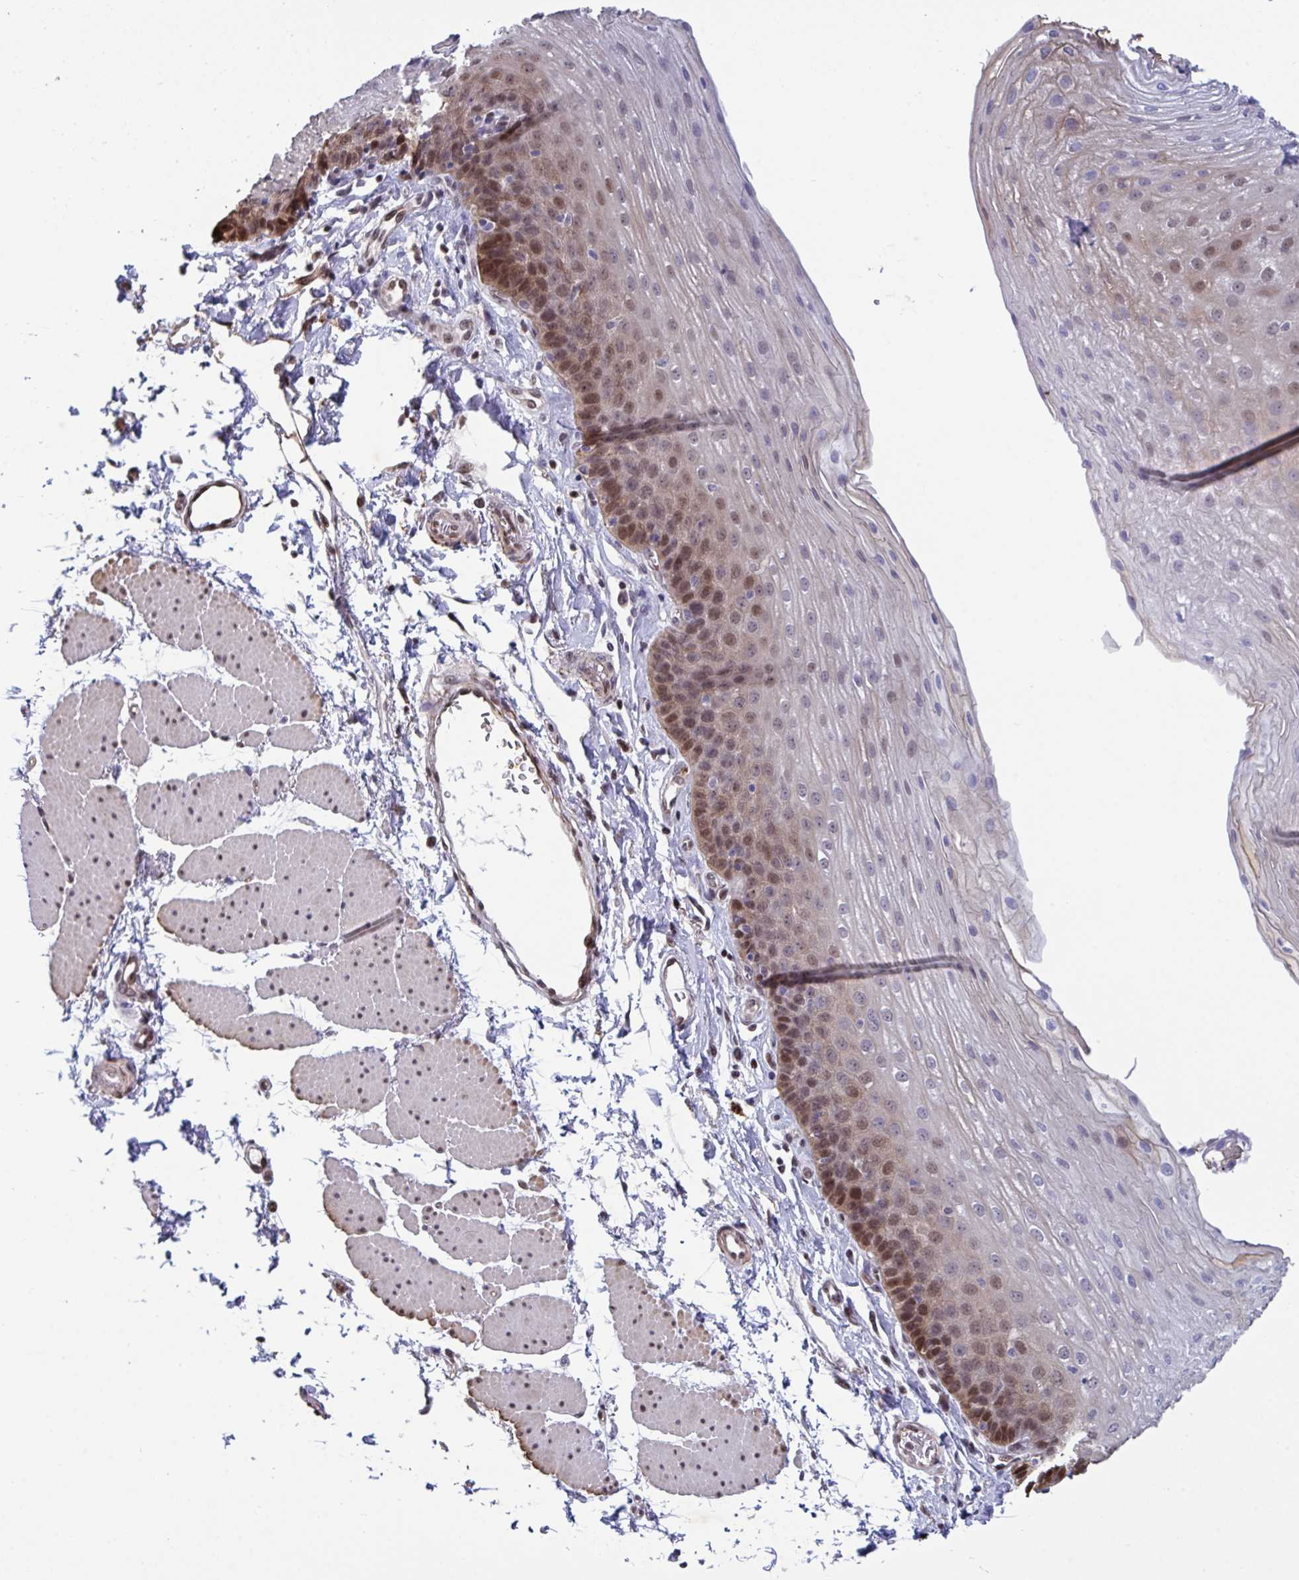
{"staining": {"intensity": "moderate", "quantity": "25%-75%", "location": "cytoplasmic/membranous,nuclear"}, "tissue": "esophagus", "cell_type": "Squamous epithelial cells", "image_type": "normal", "snomed": [{"axis": "morphology", "description": "Normal tissue, NOS"}, {"axis": "topography", "description": "Esophagus"}], "caption": "Immunohistochemistry image of unremarkable esophagus: human esophagus stained using IHC shows medium levels of moderate protein expression localized specifically in the cytoplasmic/membranous,nuclear of squamous epithelial cells, appearing as a cytoplasmic/membranous,nuclear brown color.", "gene": "PELI1", "patient": {"sex": "female", "age": 81}}